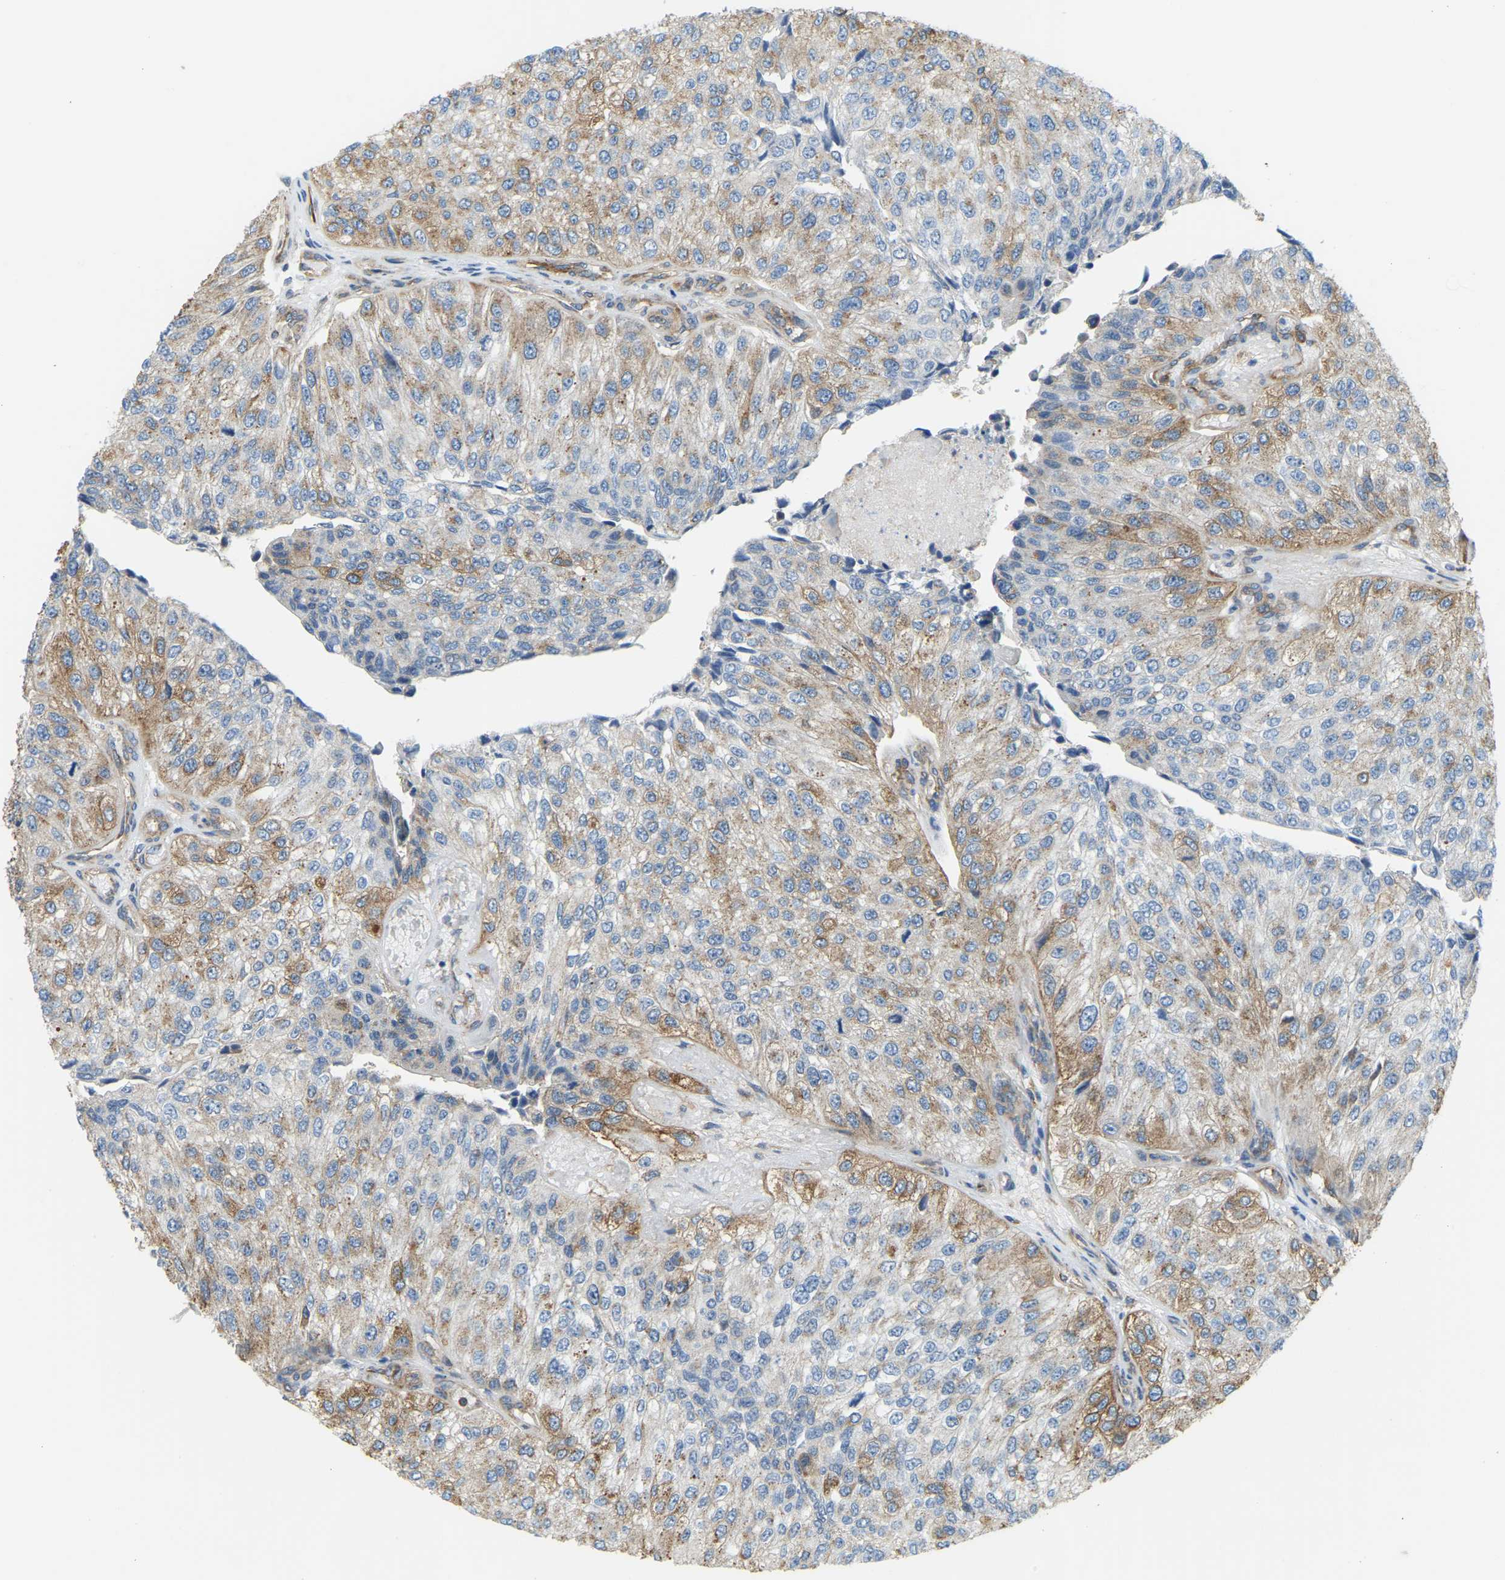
{"staining": {"intensity": "moderate", "quantity": ">75%", "location": "cytoplasmic/membranous"}, "tissue": "urothelial cancer", "cell_type": "Tumor cells", "image_type": "cancer", "snomed": [{"axis": "morphology", "description": "Urothelial carcinoma, High grade"}, {"axis": "topography", "description": "Kidney"}, {"axis": "topography", "description": "Urinary bladder"}], "caption": "The histopathology image shows staining of urothelial cancer, revealing moderate cytoplasmic/membranous protein staining (brown color) within tumor cells.", "gene": "AHNAK", "patient": {"sex": "male", "age": 77}}